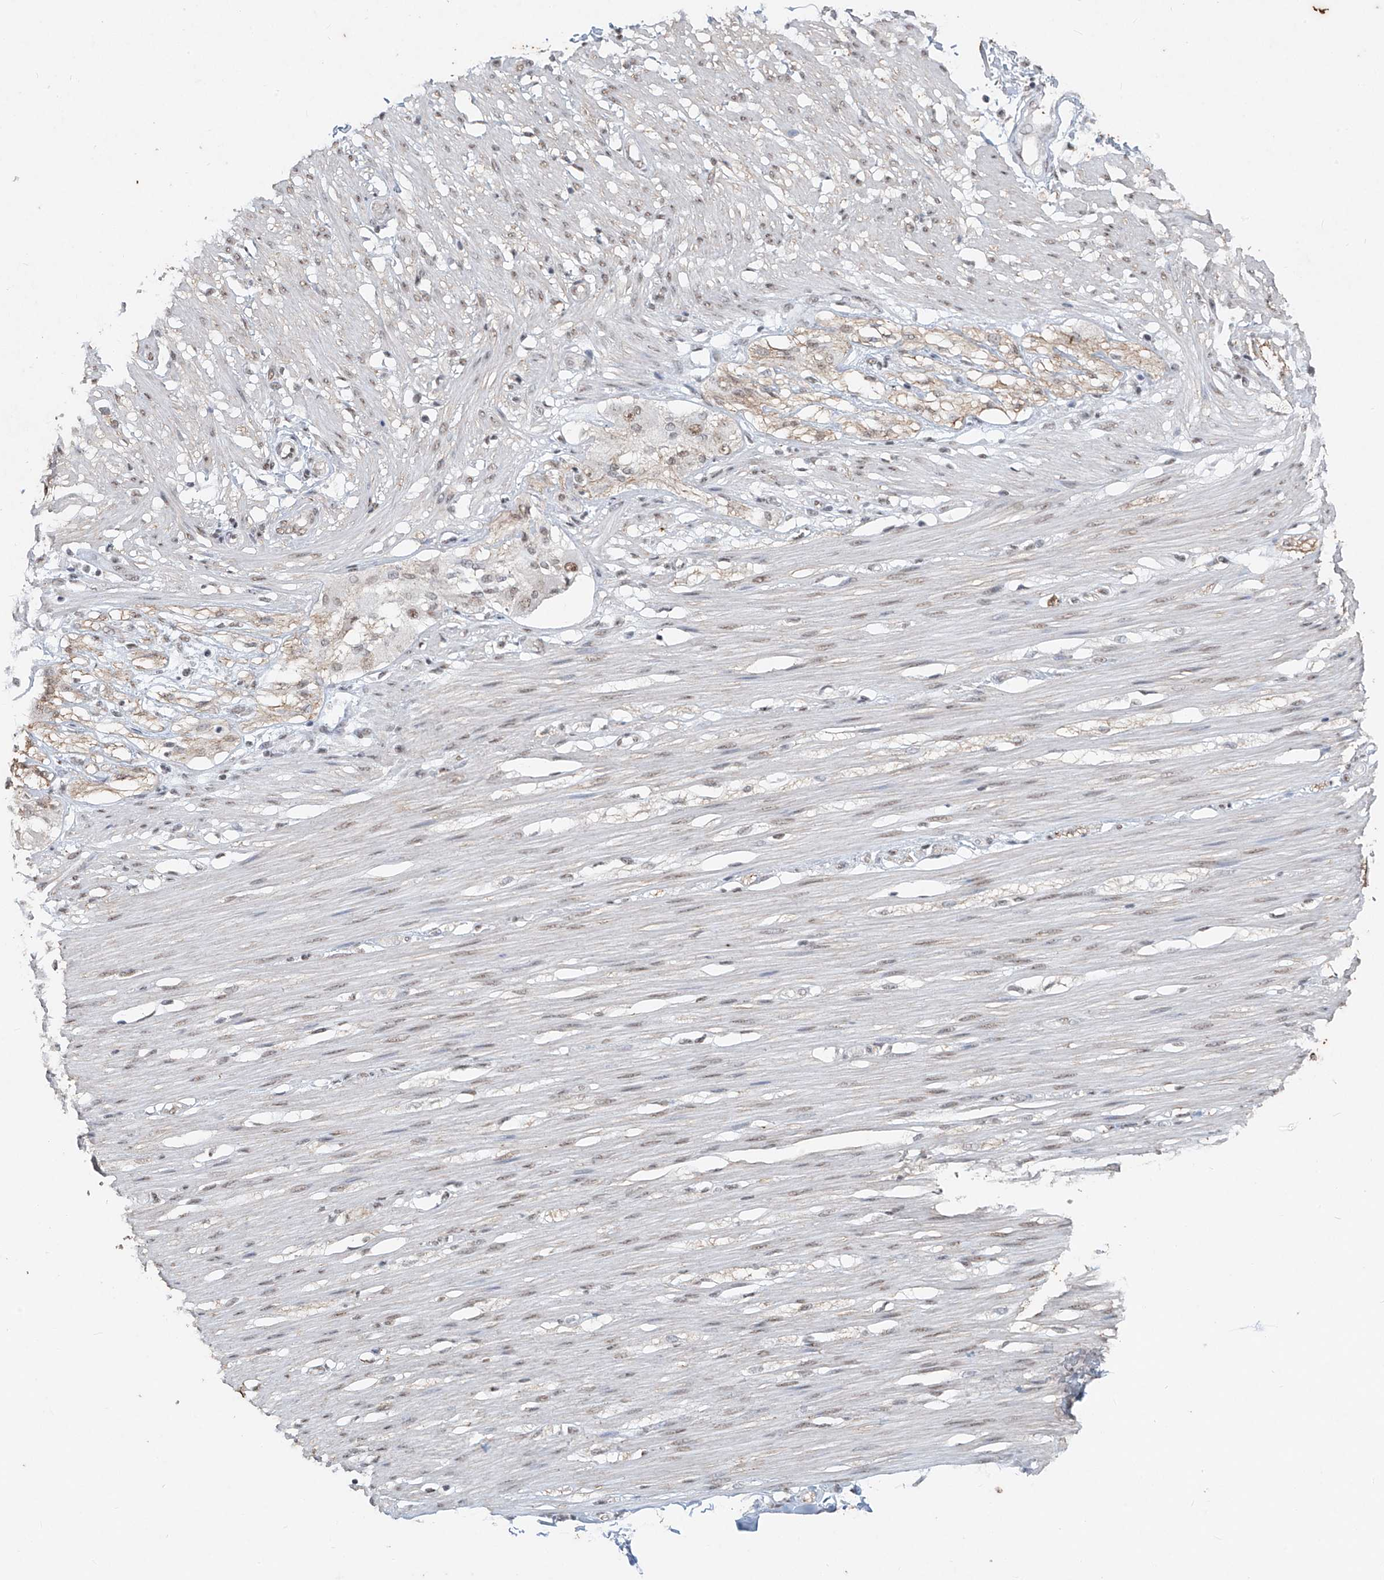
{"staining": {"intensity": "weak", "quantity": "25%-75%", "location": "nuclear"}, "tissue": "smooth muscle", "cell_type": "Smooth muscle cells", "image_type": "normal", "snomed": [{"axis": "morphology", "description": "Normal tissue, NOS"}, {"axis": "morphology", "description": "Adenocarcinoma, NOS"}, {"axis": "topography", "description": "Colon"}, {"axis": "topography", "description": "Peripheral nerve tissue"}], "caption": "Smooth muscle stained with immunohistochemistry (IHC) reveals weak nuclear positivity in approximately 25%-75% of smooth muscle cells. (IHC, brightfield microscopy, high magnification).", "gene": "TFEC", "patient": {"sex": "male", "age": 14}}